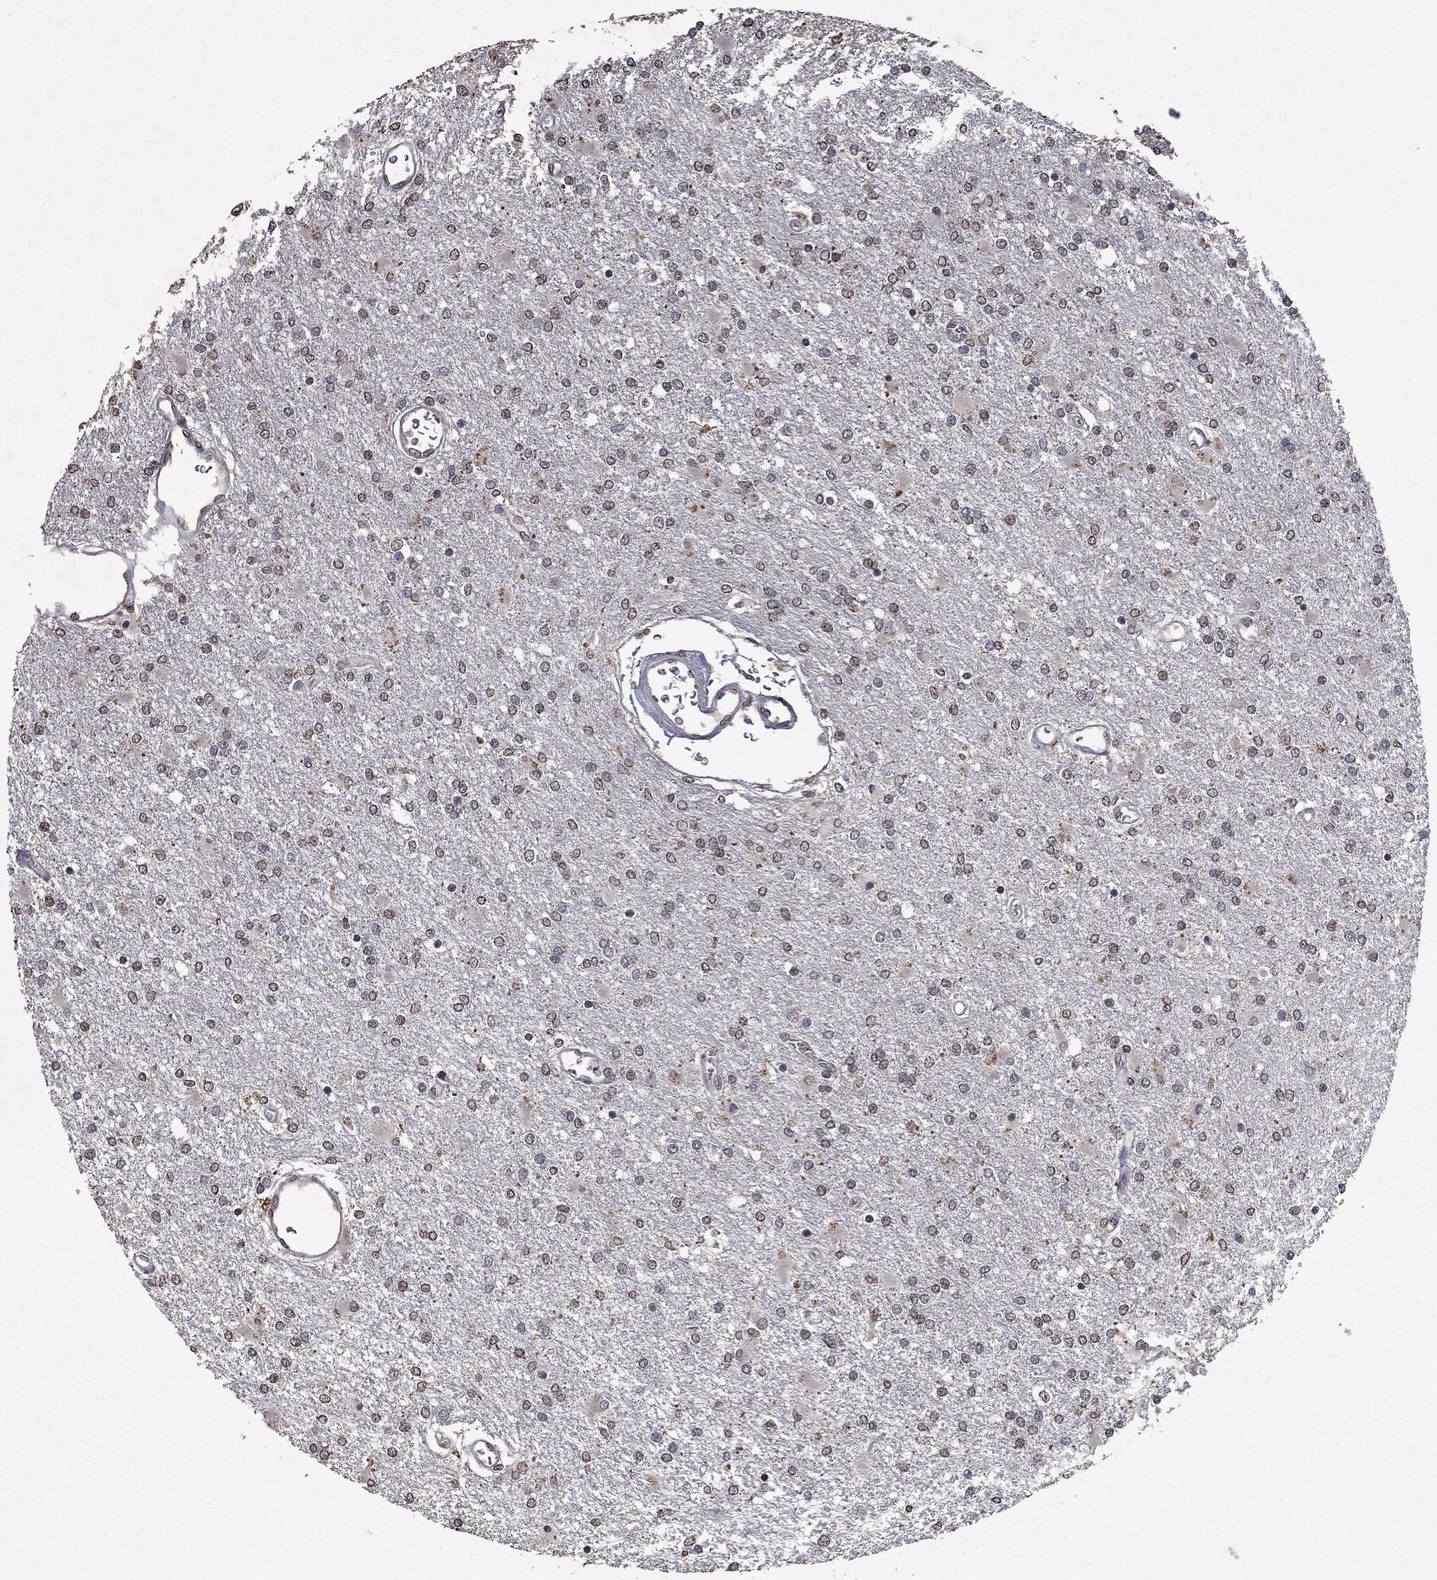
{"staining": {"intensity": "moderate", "quantity": "<25%", "location": "cytoplasmic/membranous,nuclear"}, "tissue": "glioma", "cell_type": "Tumor cells", "image_type": "cancer", "snomed": [{"axis": "morphology", "description": "Glioma, malignant, High grade"}, {"axis": "topography", "description": "Cerebral cortex"}], "caption": "The histopathology image exhibits a brown stain indicating the presence of a protein in the cytoplasmic/membranous and nuclear of tumor cells in high-grade glioma (malignant). (IHC, brightfield microscopy, high magnification).", "gene": "TTC38", "patient": {"sex": "male", "age": 79}}